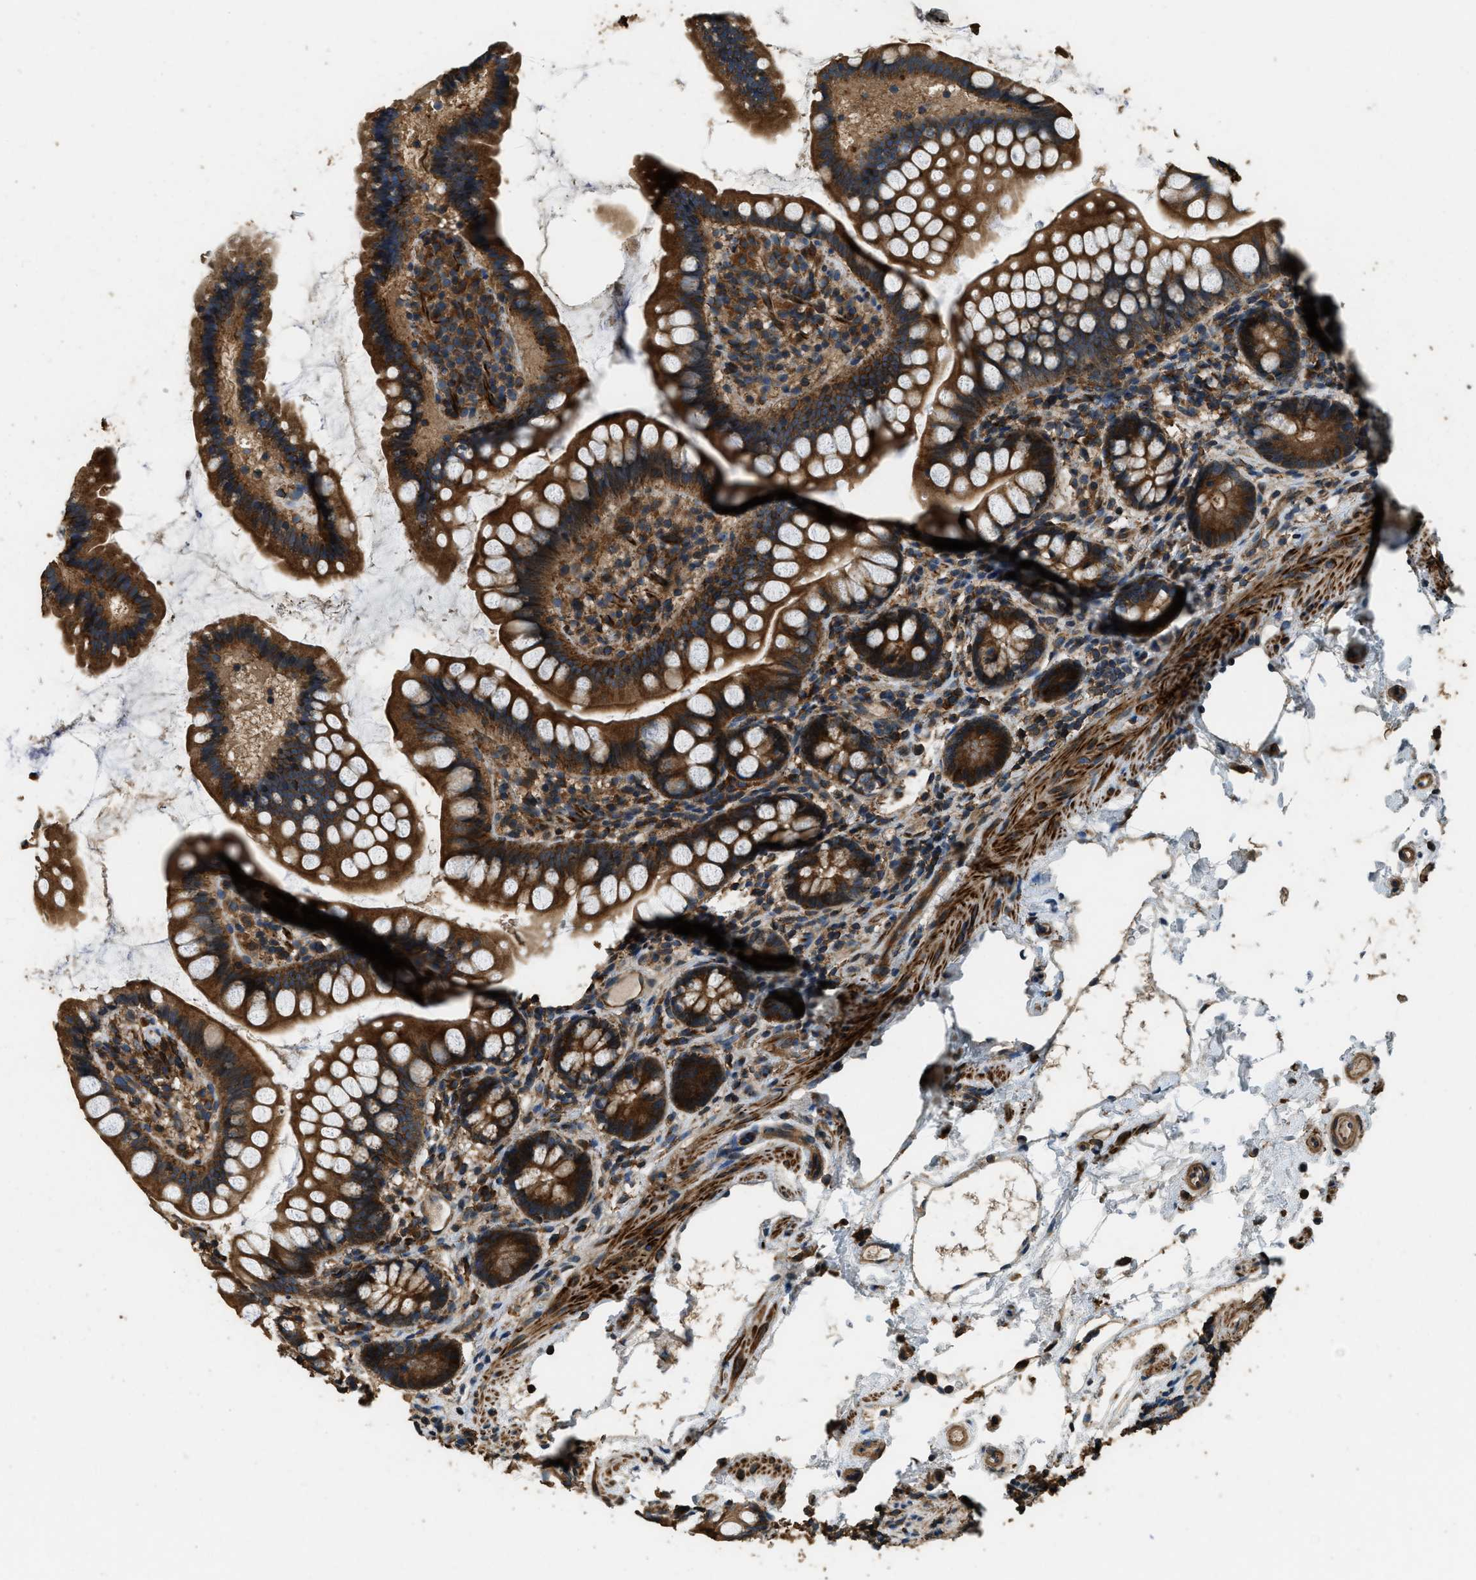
{"staining": {"intensity": "strong", "quantity": ">75%", "location": "cytoplasmic/membranous"}, "tissue": "small intestine", "cell_type": "Glandular cells", "image_type": "normal", "snomed": [{"axis": "morphology", "description": "Normal tissue, NOS"}, {"axis": "topography", "description": "Small intestine"}], "caption": "Protein expression analysis of unremarkable small intestine displays strong cytoplasmic/membranous staining in approximately >75% of glandular cells.", "gene": "ERGIC1", "patient": {"sex": "female", "age": 84}}